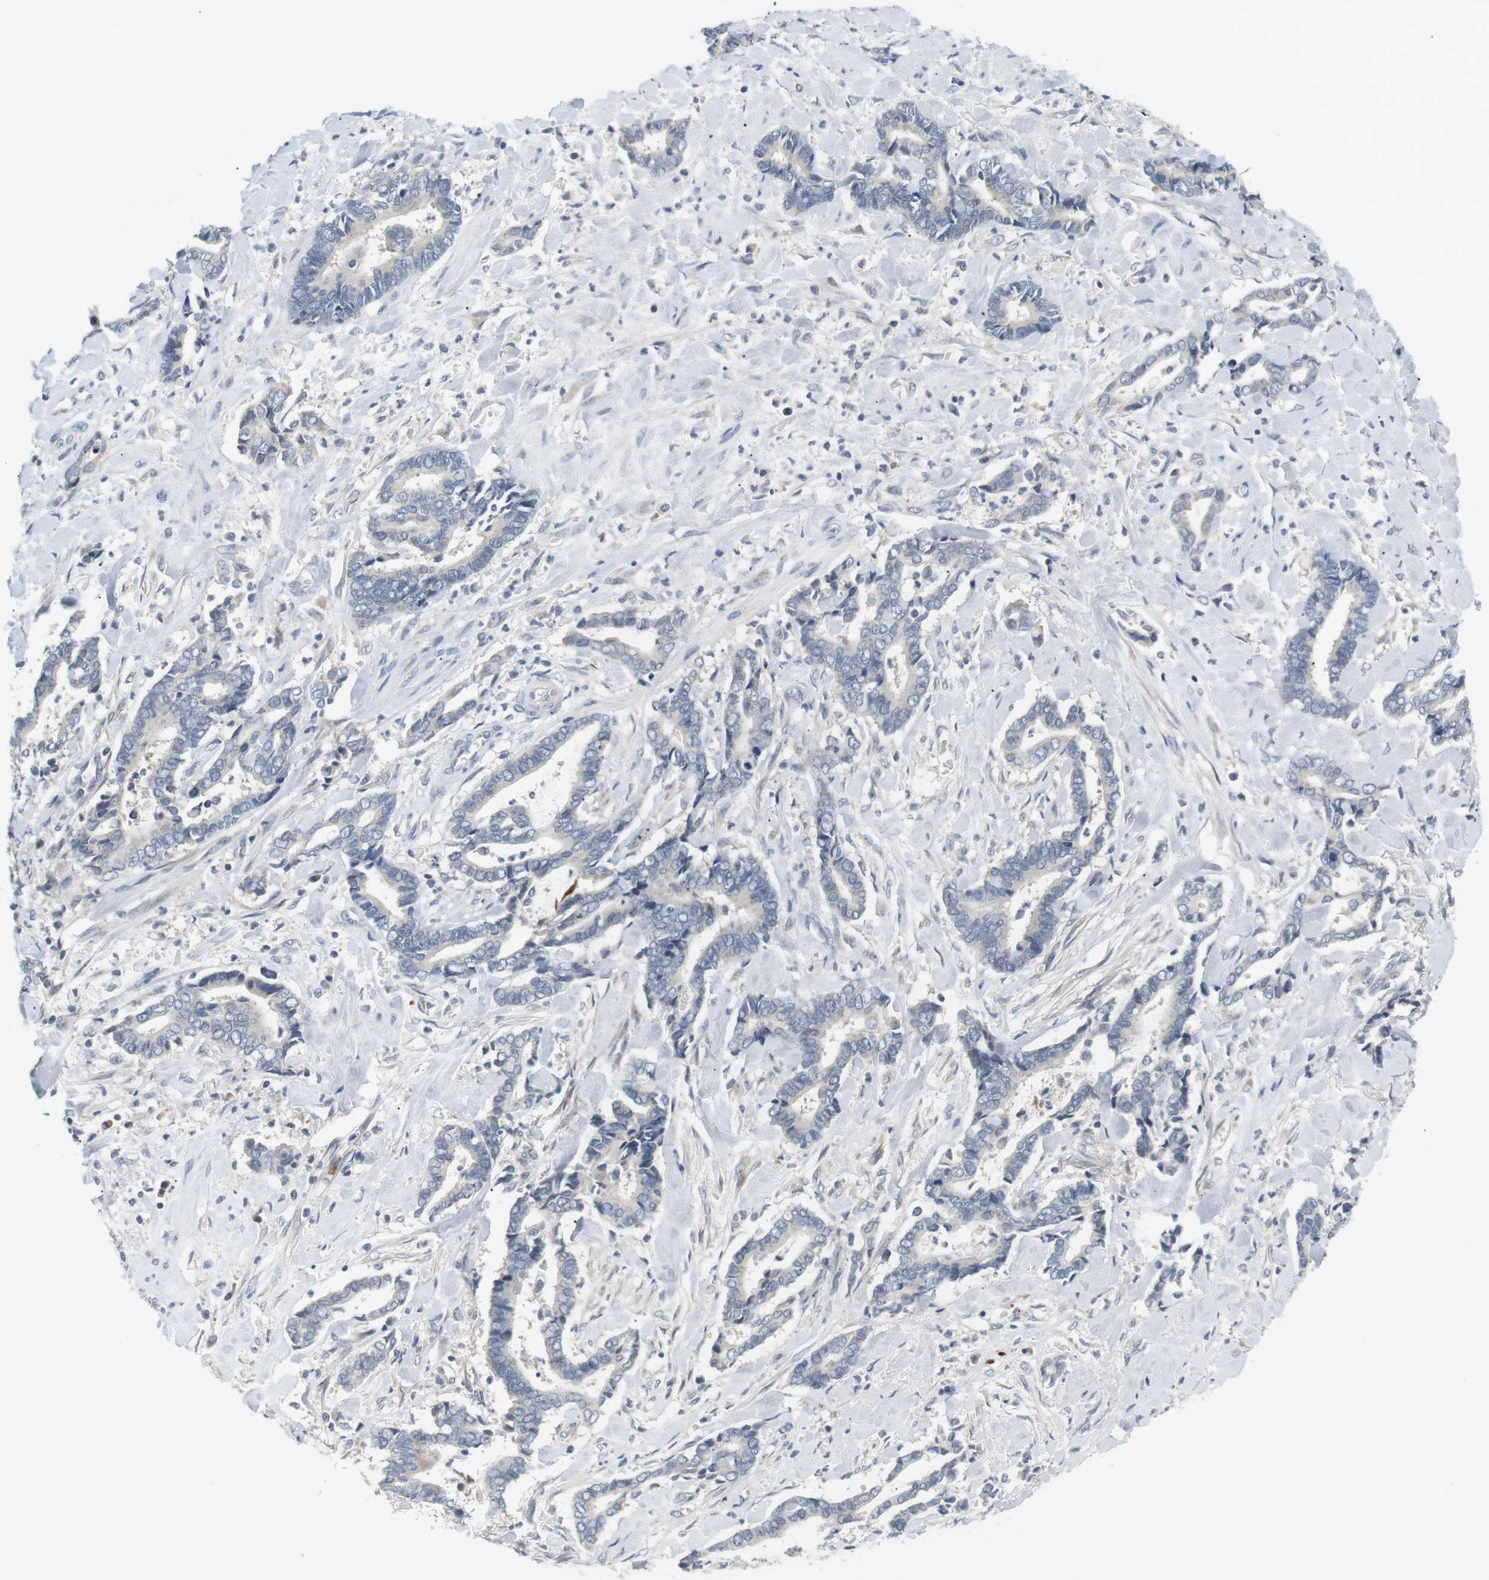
{"staining": {"intensity": "negative", "quantity": "none", "location": "none"}, "tissue": "cervical cancer", "cell_type": "Tumor cells", "image_type": "cancer", "snomed": [{"axis": "morphology", "description": "Adenocarcinoma, NOS"}, {"axis": "topography", "description": "Cervix"}], "caption": "Immunohistochemistry (IHC) micrograph of neoplastic tissue: cervical adenocarcinoma stained with DAB shows no significant protein expression in tumor cells.", "gene": "EVA1C", "patient": {"sex": "female", "age": 44}}